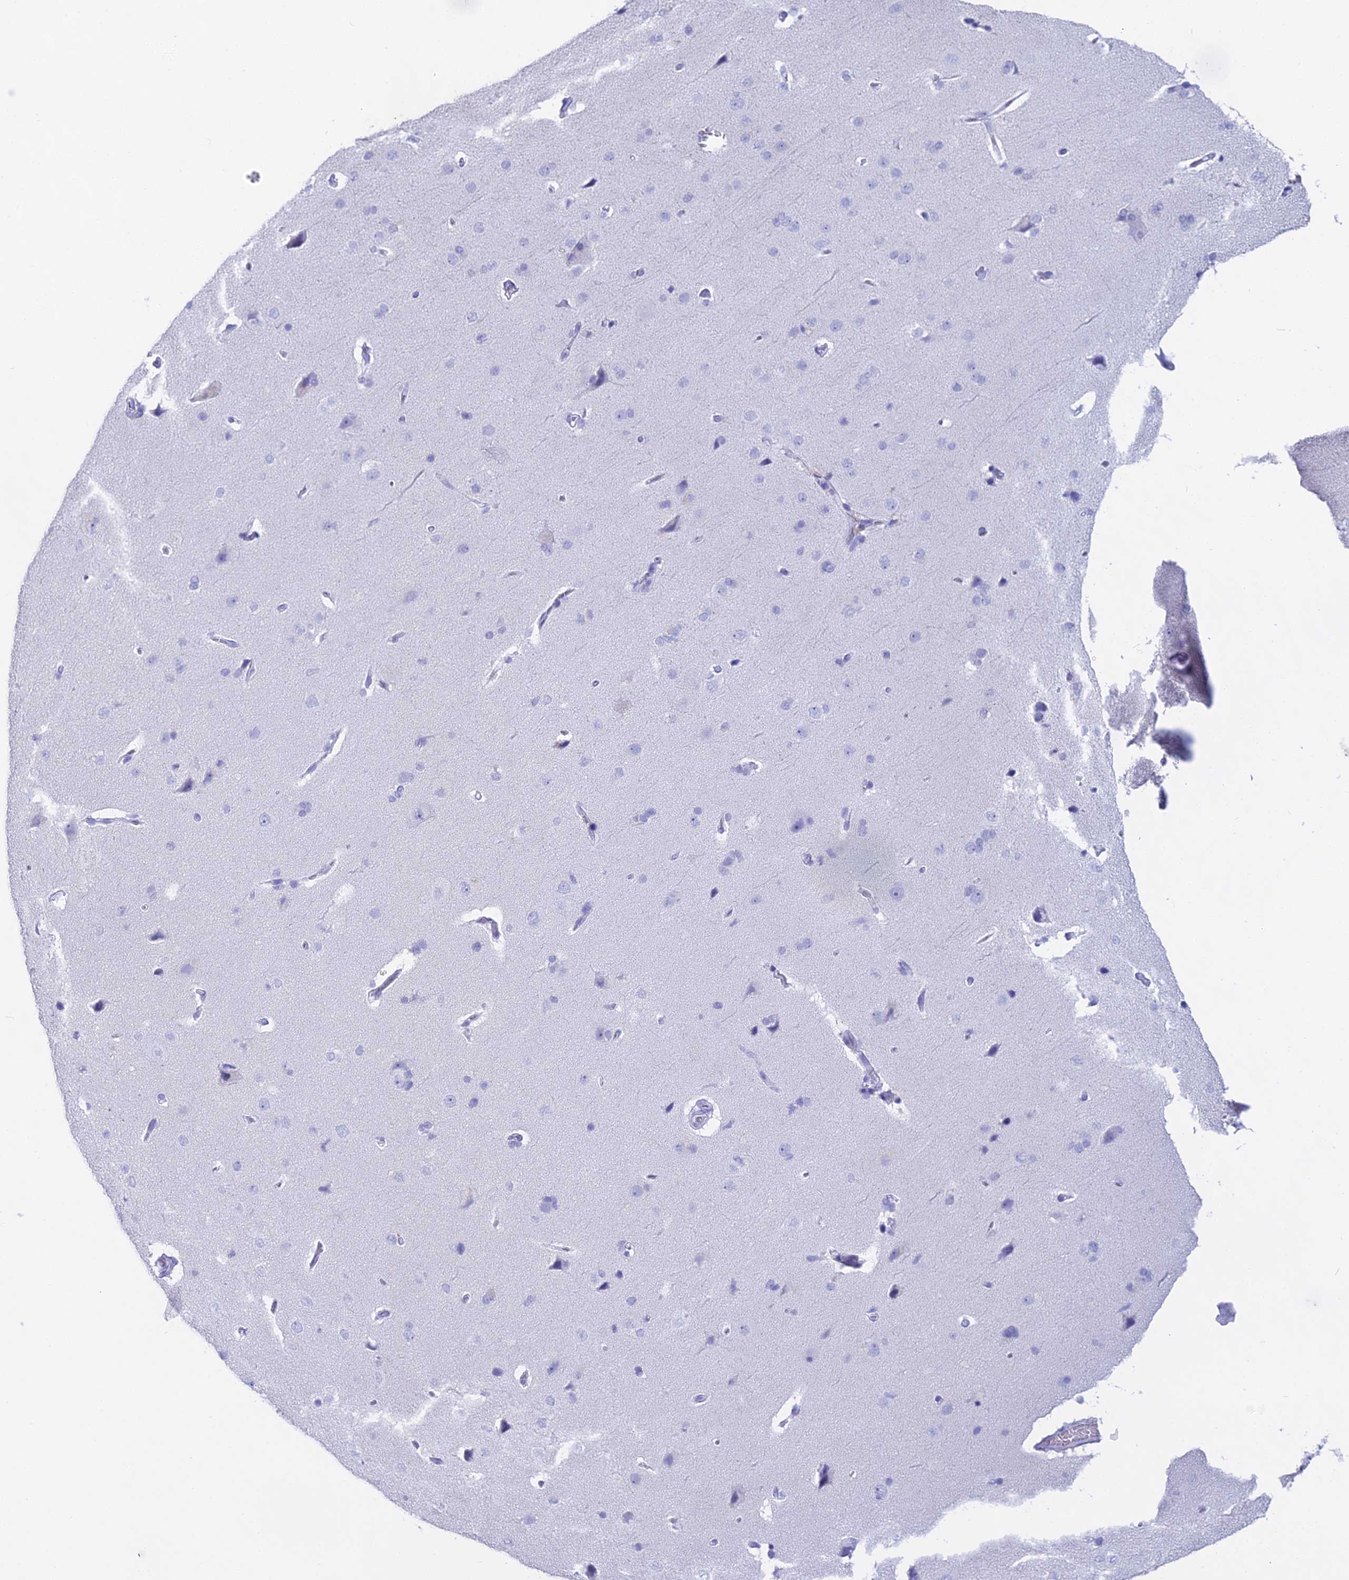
{"staining": {"intensity": "negative", "quantity": "none", "location": "none"}, "tissue": "cerebral cortex", "cell_type": "Endothelial cells", "image_type": "normal", "snomed": [{"axis": "morphology", "description": "Normal tissue, NOS"}, {"axis": "topography", "description": "Cerebral cortex"}], "caption": "This is an IHC image of unremarkable cerebral cortex. There is no positivity in endothelial cells.", "gene": "CGB1", "patient": {"sex": "male", "age": 62}}